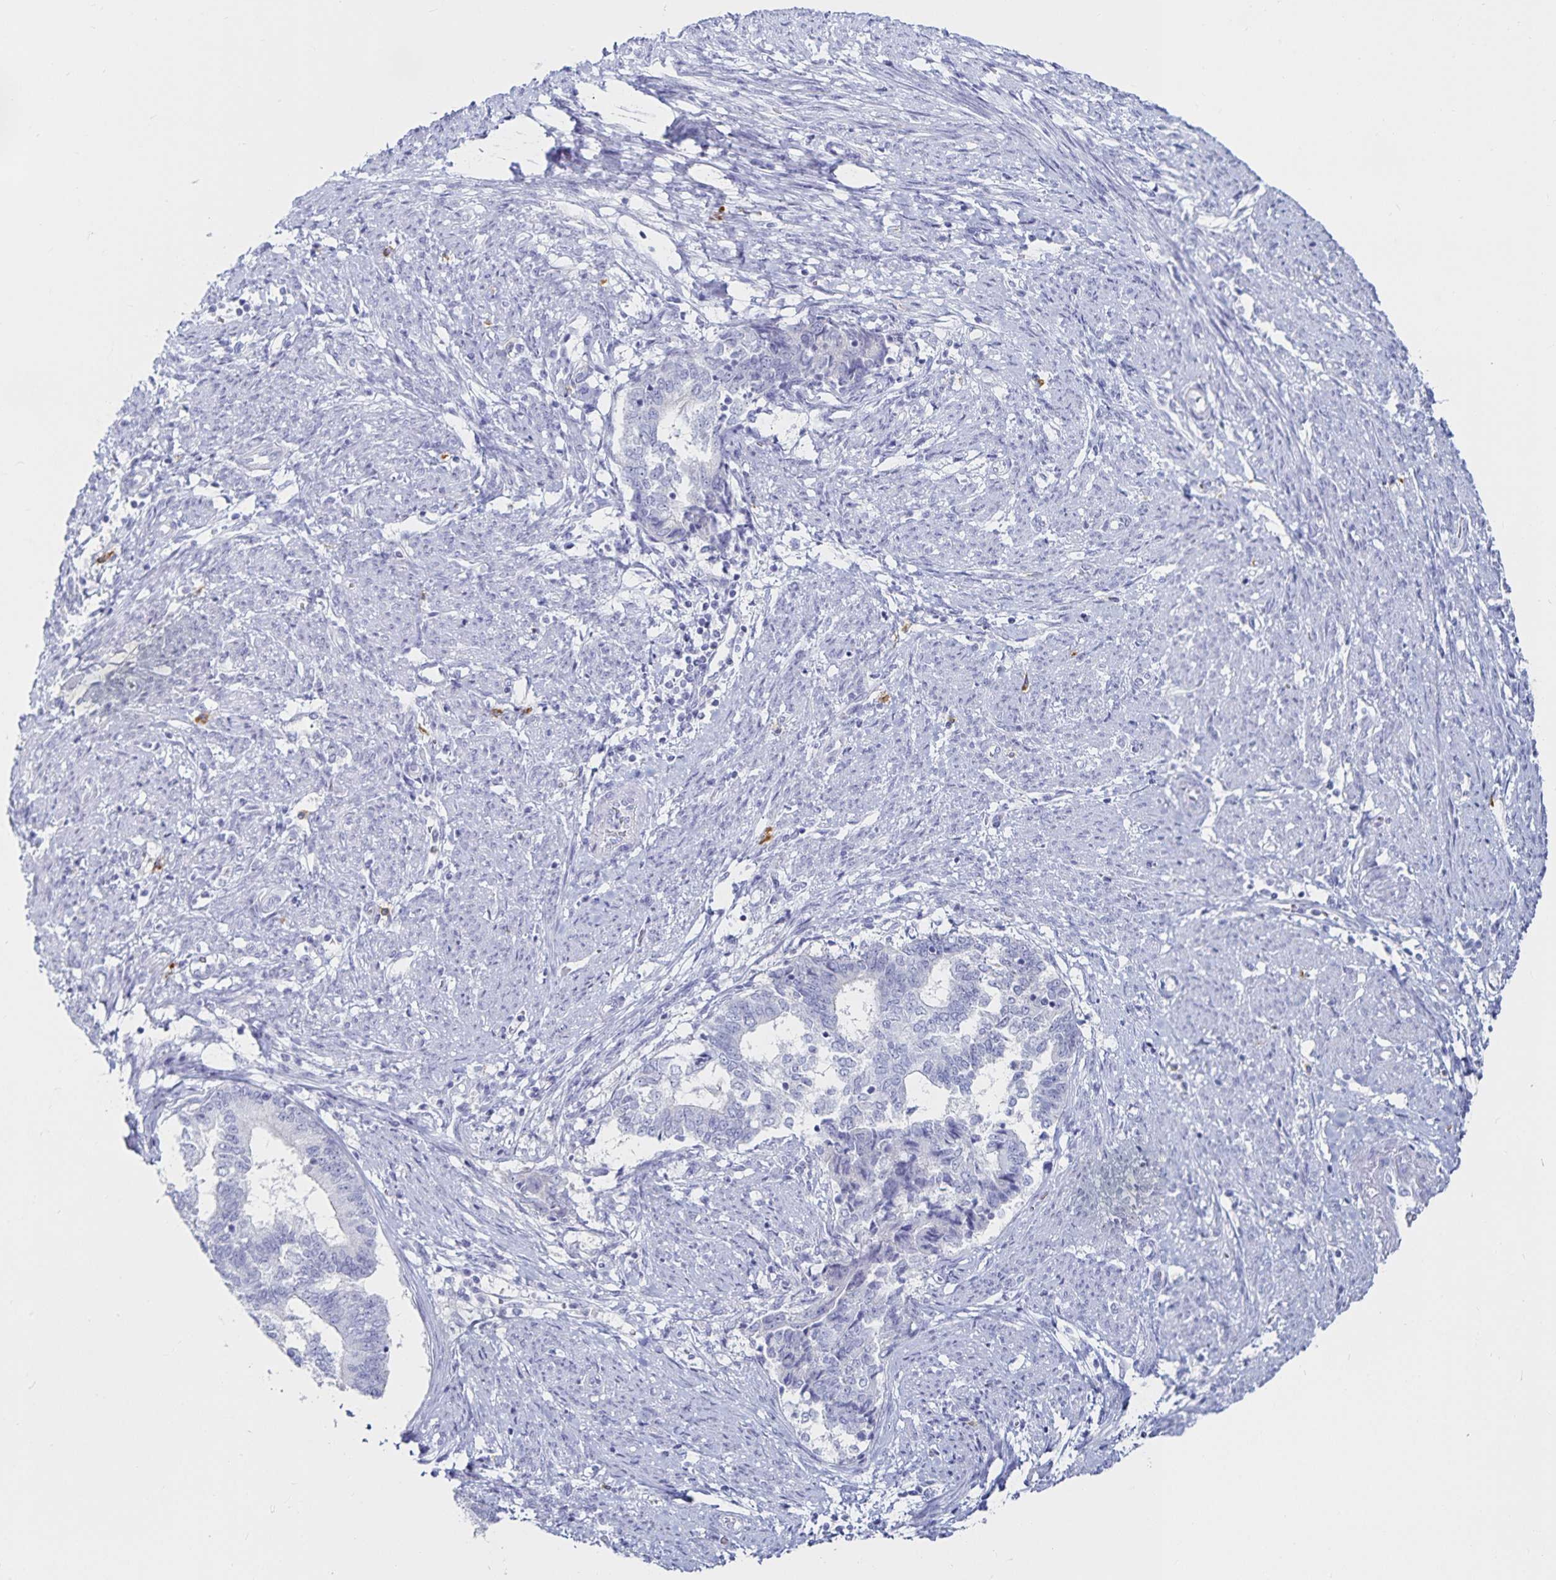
{"staining": {"intensity": "negative", "quantity": "none", "location": "none"}, "tissue": "endometrial cancer", "cell_type": "Tumor cells", "image_type": "cancer", "snomed": [{"axis": "morphology", "description": "Adenocarcinoma, NOS"}, {"axis": "topography", "description": "Endometrium"}], "caption": "This micrograph is of adenocarcinoma (endometrial) stained with immunohistochemistry (IHC) to label a protein in brown with the nuclei are counter-stained blue. There is no staining in tumor cells. (Stains: DAB (3,3'-diaminobenzidine) IHC with hematoxylin counter stain, Microscopy: brightfield microscopy at high magnification).", "gene": "TNIP1", "patient": {"sex": "female", "age": 65}}